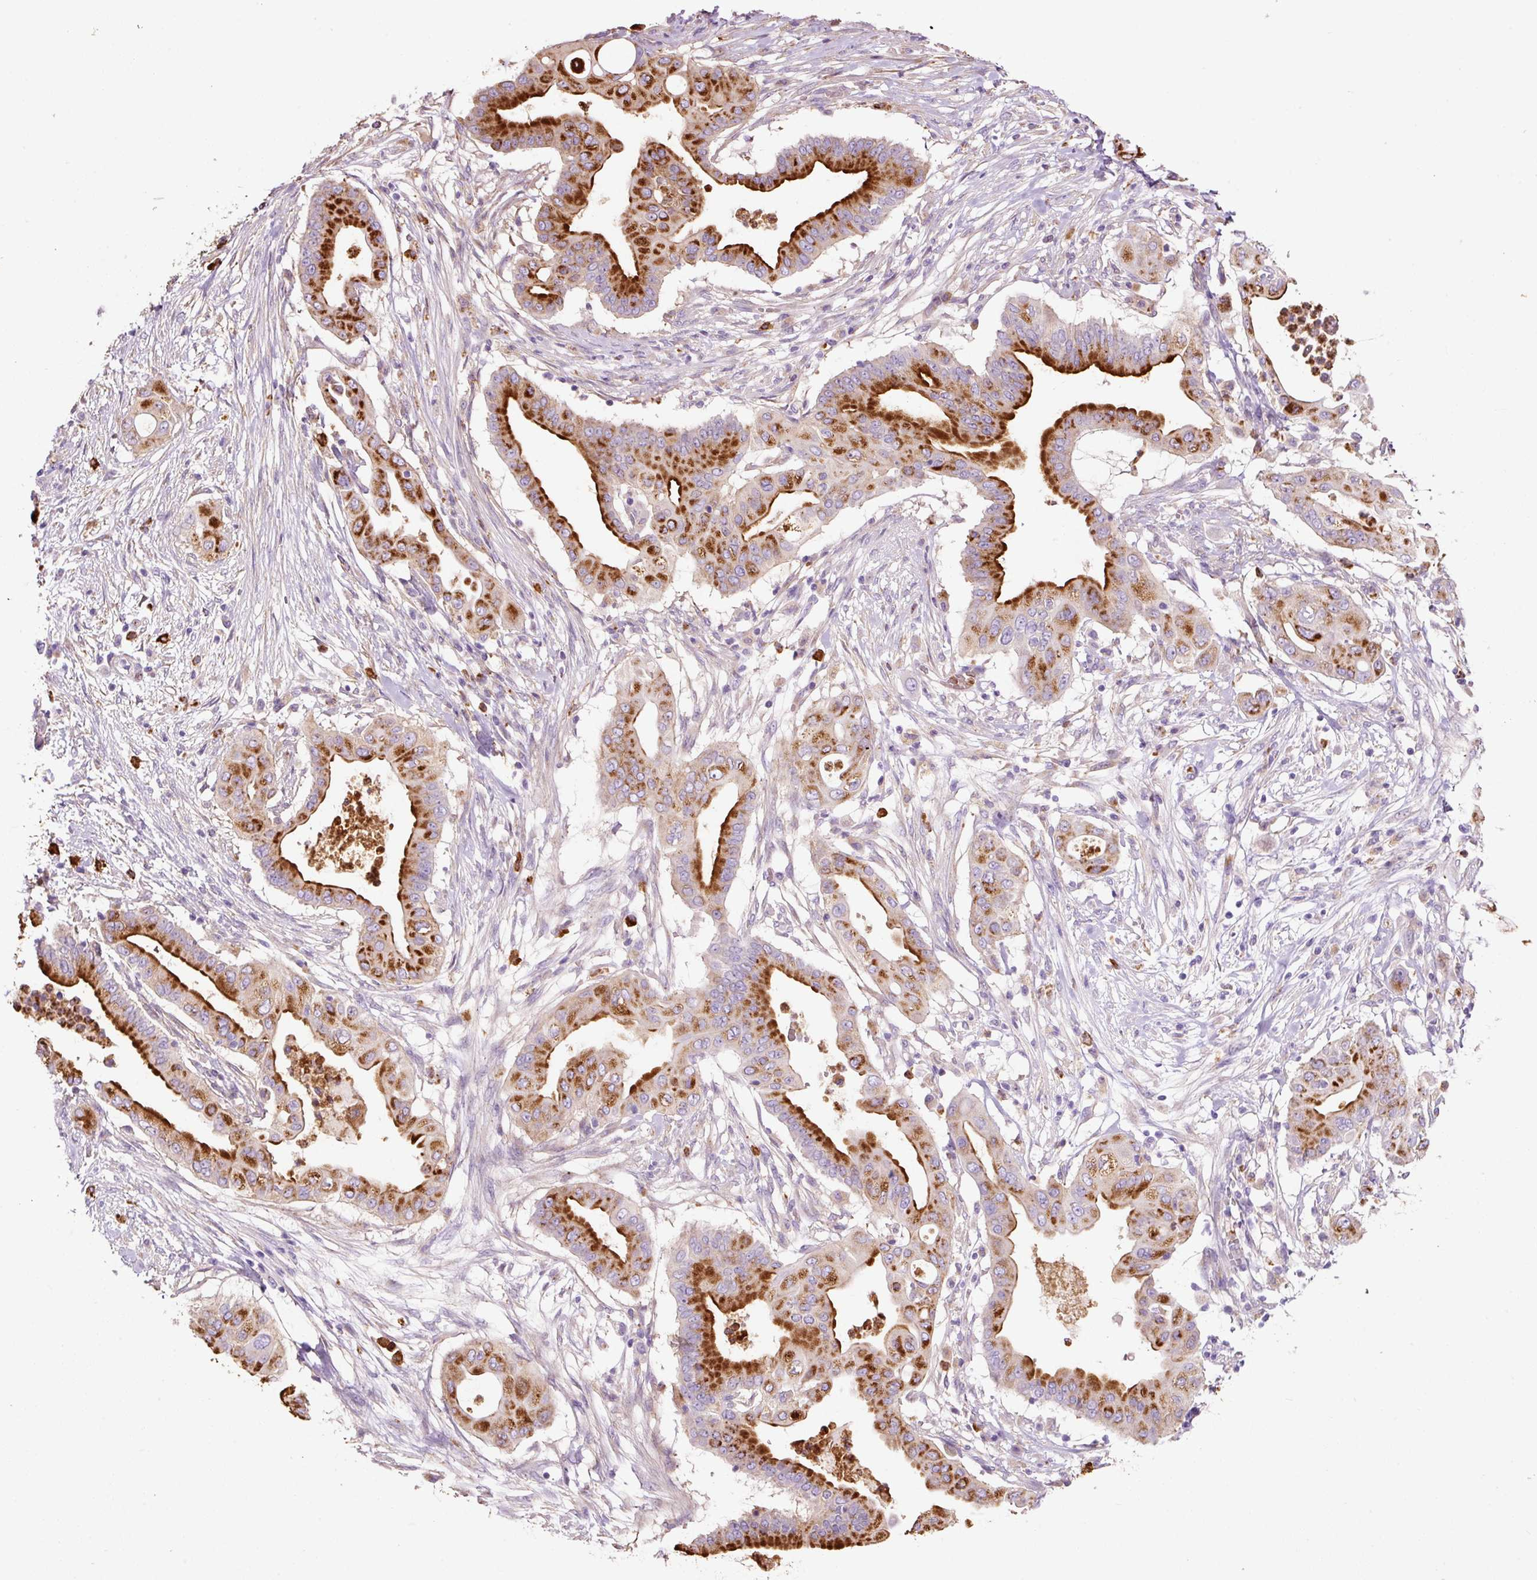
{"staining": {"intensity": "strong", "quantity": ">75%", "location": "cytoplasmic/membranous"}, "tissue": "pancreatic cancer", "cell_type": "Tumor cells", "image_type": "cancer", "snomed": [{"axis": "morphology", "description": "Adenocarcinoma, NOS"}, {"axis": "topography", "description": "Pancreas"}], "caption": "Immunohistochemical staining of human pancreatic adenocarcinoma demonstrates high levels of strong cytoplasmic/membranous positivity in approximately >75% of tumor cells.", "gene": "TMC8", "patient": {"sex": "male", "age": 68}}